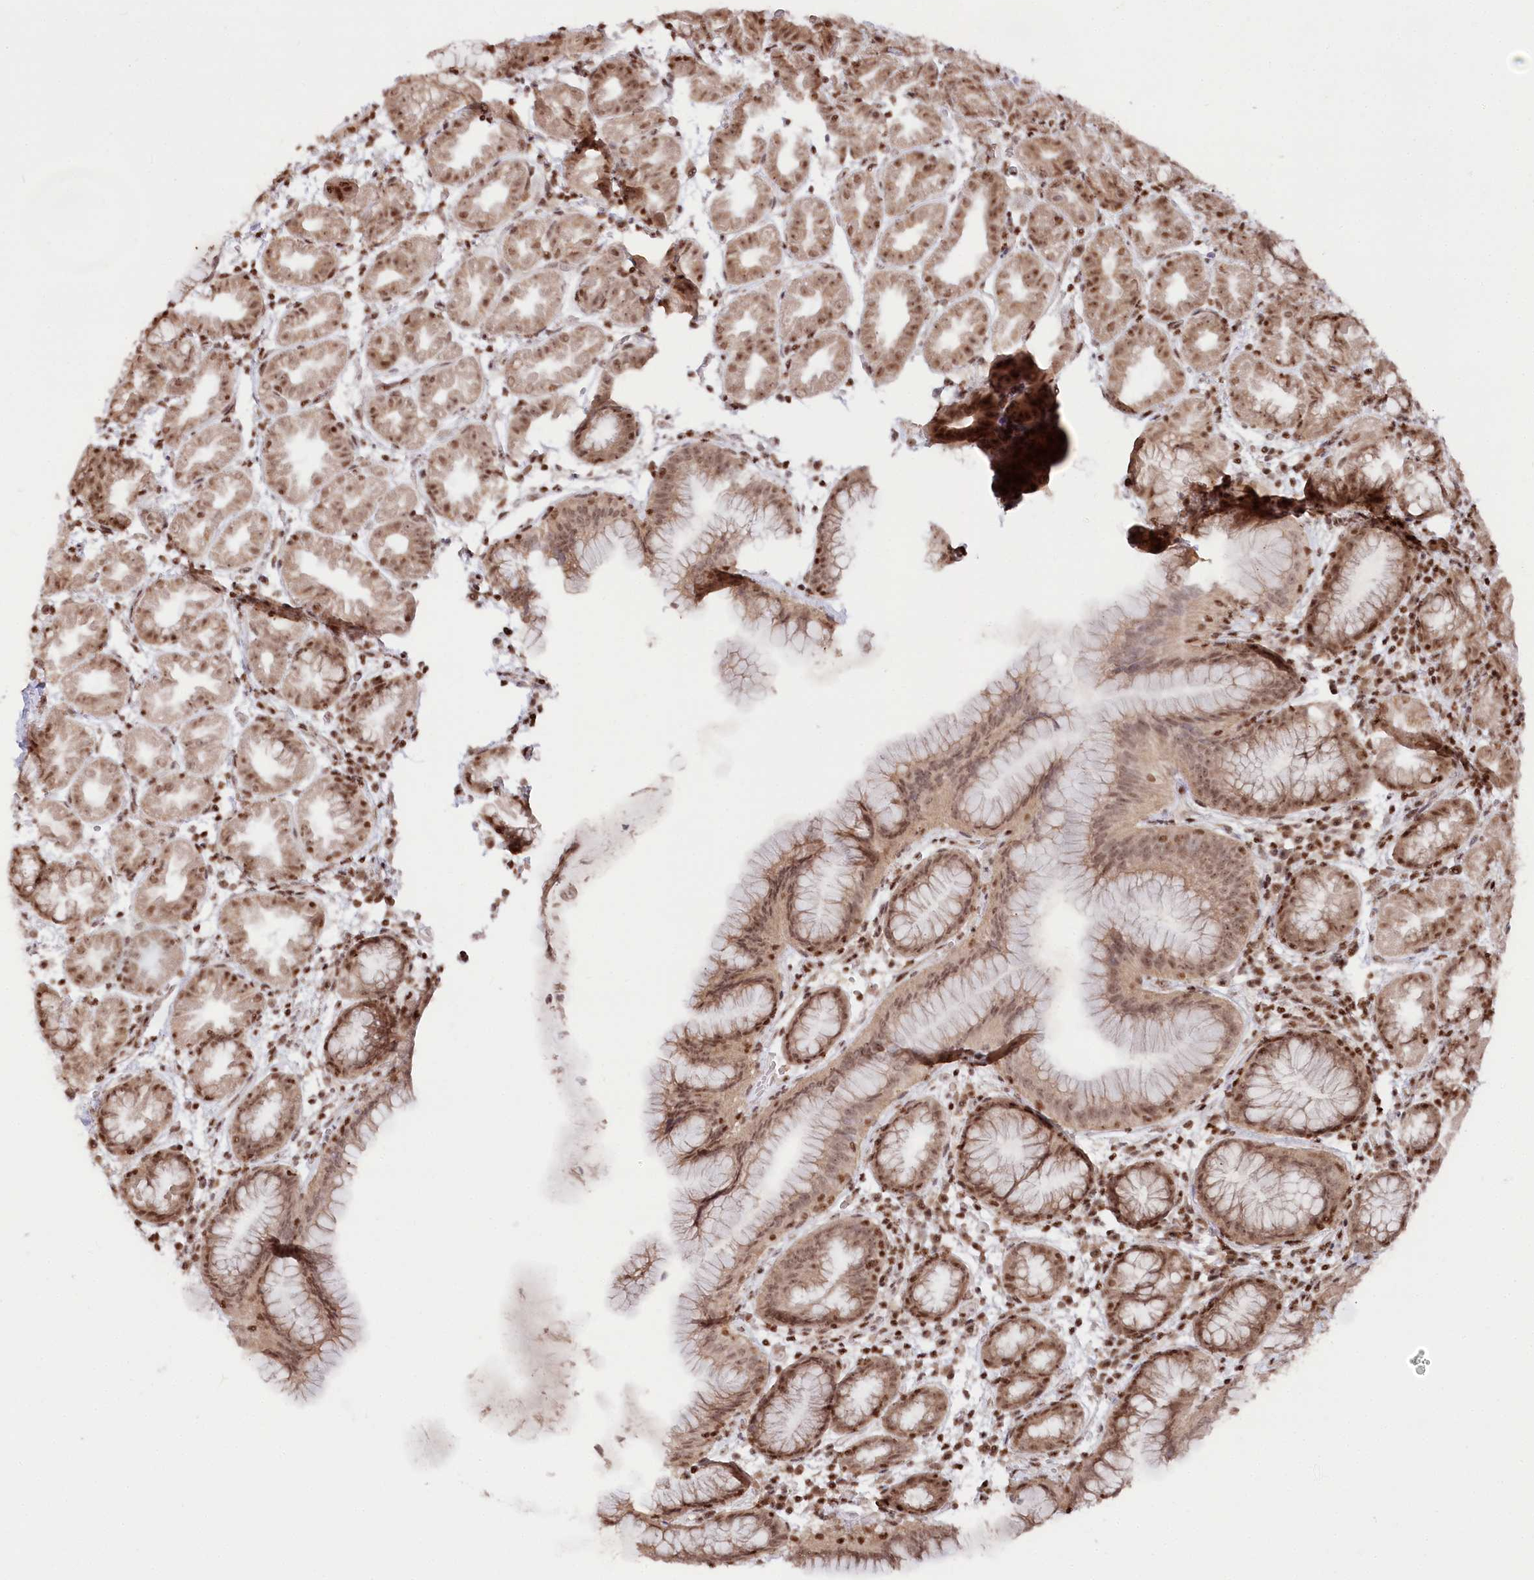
{"staining": {"intensity": "moderate", "quantity": ">75%", "location": "cytoplasmic/membranous,nuclear"}, "tissue": "stomach", "cell_type": "Glandular cells", "image_type": "normal", "snomed": [{"axis": "morphology", "description": "Normal tissue, NOS"}, {"axis": "topography", "description": "Stomach"}], "caption": "DAB (3,3'-diaminobenzidine) immunohistochemical staining of unremarkable stomach exhibits moderate cytoplasmic/membranous,nuclear protein staining in approximately >75% of glandular cells. The staining is performed using DAB brown chromogen to label protein expression. The nuclei are counter-stained blue using hematoxylin.", "gene": "CGGBP1", "patient": {"sex": "female", "age": 79}}